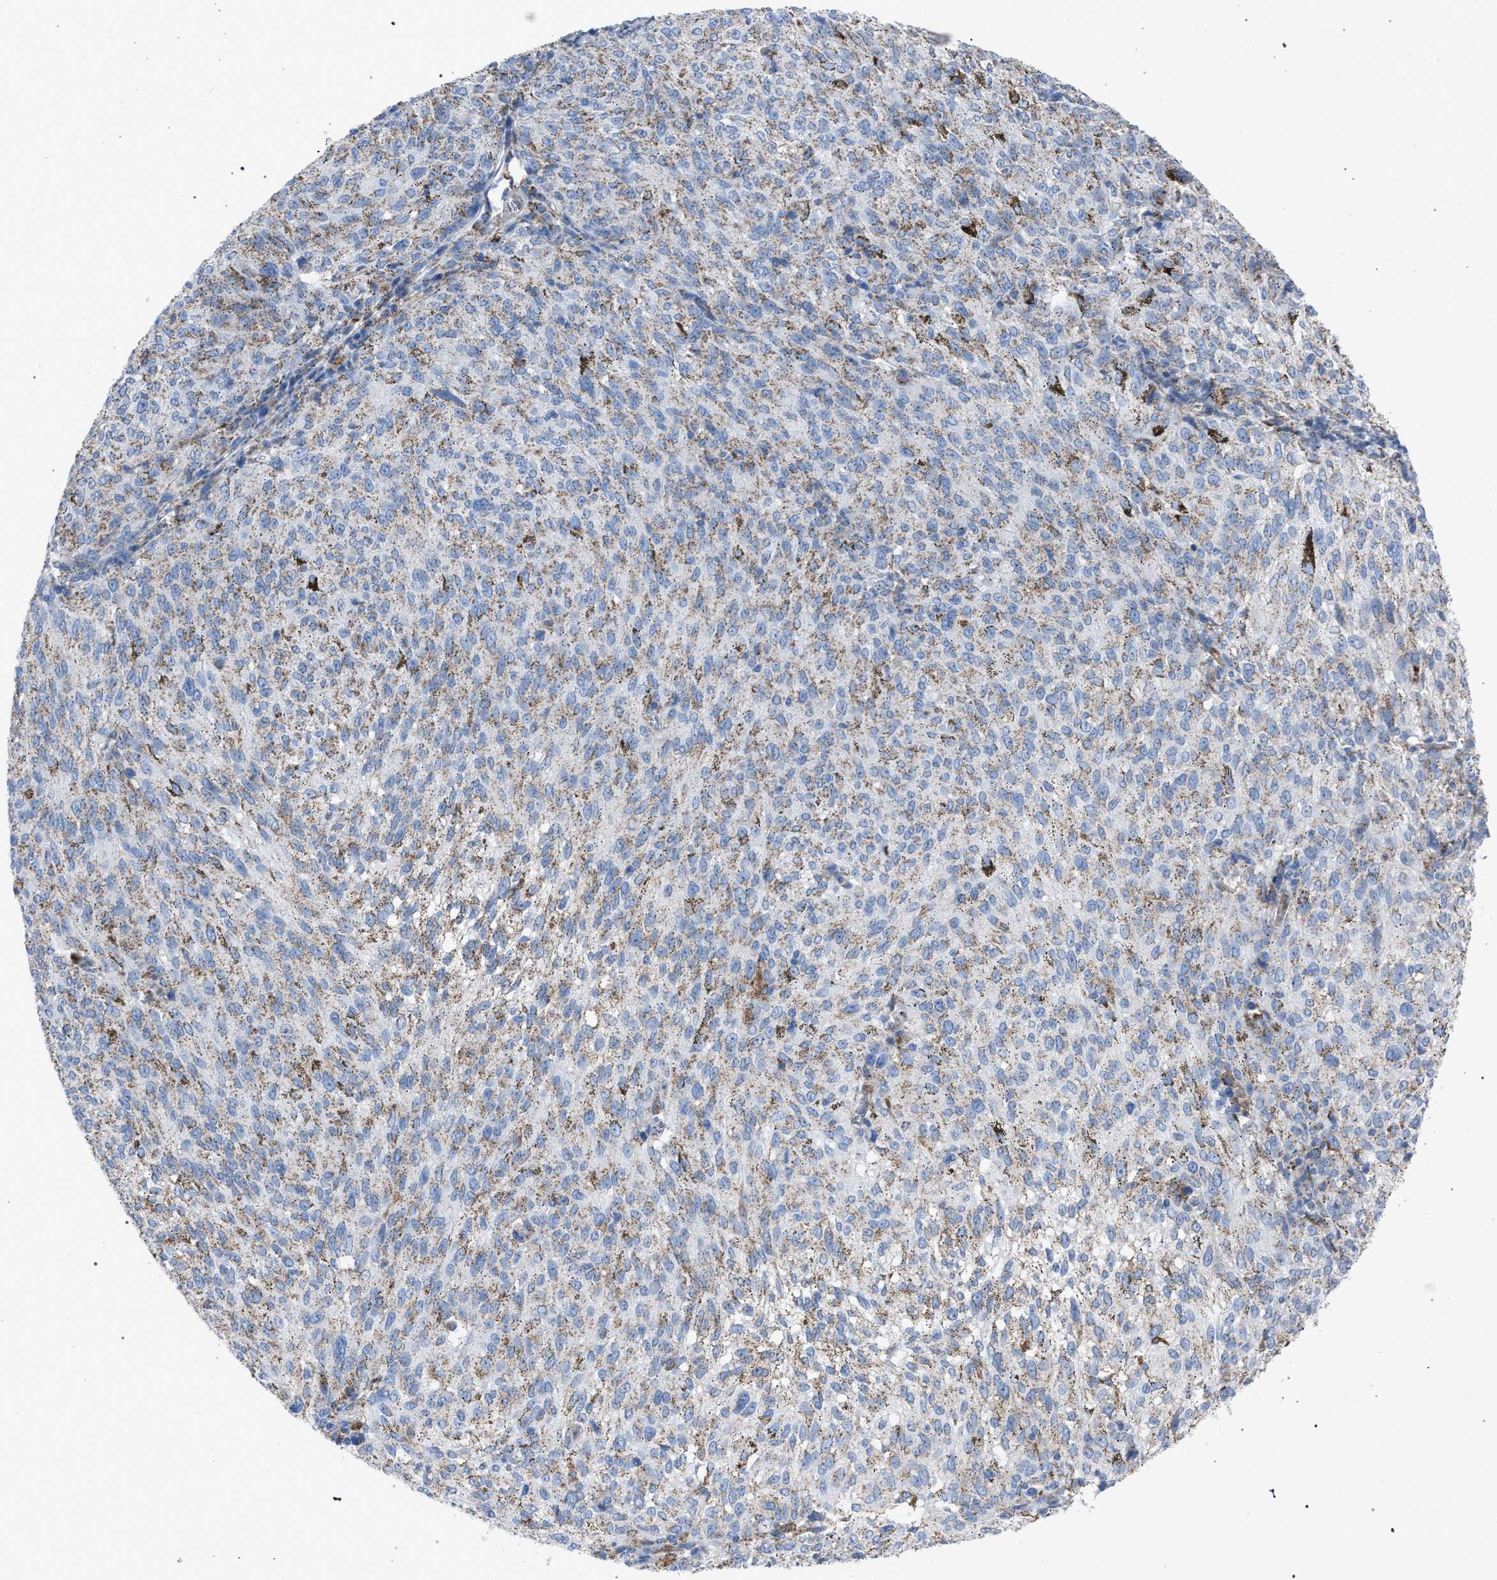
{"staining": {"intensity": "weak", "quantity": "<25%", "location": "cytoplasmic/membranous"}, "tissue": "melanoma", "cell_type": "Tumor cells", "image_type": "cancer", "snomed": [{"axis": "morphology", "description": "Malignant melanoma, NOS"}, {"axis": "topography", "description": "Skin"}], "caption": "Tumor cells are negative for protein expression in human malignant melanoma.", "gene": "HSD17B4", "patient": {"sex": "female", "age": 72}}